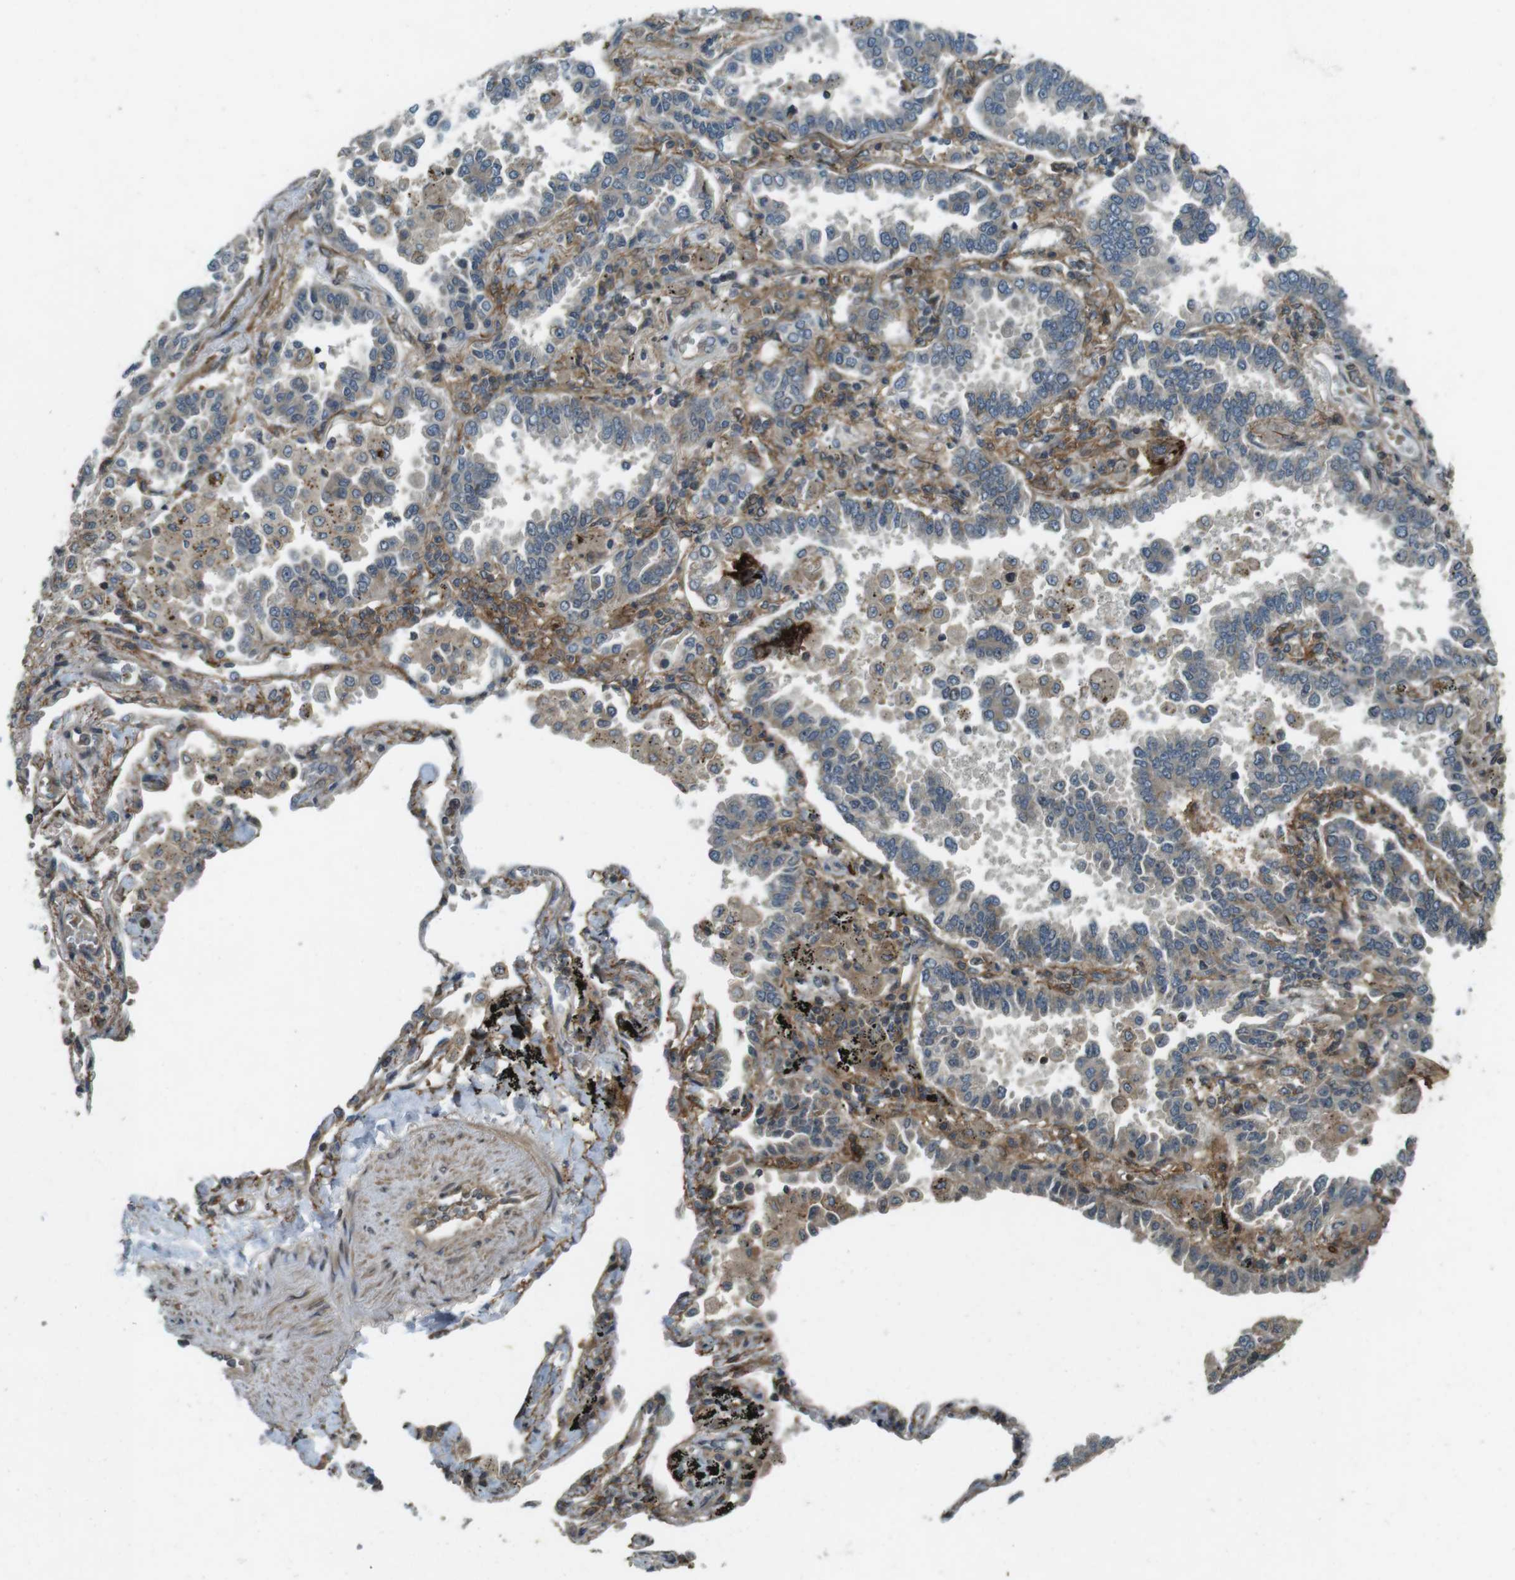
{"staining": {"intensity": "weak", "quantity": "25%-75%", "location": "cytoplasmic/membranous"}, "tissue": "lung cancer", "cell_type": "Tumor cells", "image_type": "cancer", "snomed": [{"axis": "morphology", "description": "Normal tissue, NOS"}, {"axis": "morphology", "description": "Adenocarcinoma, NOS"}, {"axis": "topography", "description": "Lung"}], "caption": "DAB (3,3'-diaminobenzidine) immunohistochemical staining of human lung cancer exhibits weak cytoplasmic/membranous protein staining in approximately 25%-75% of tumor cells. (DAB (3,3'-diaminobenzidine) IHC, brown staining for protein, blue staining for nuclei).", "gene": "ZYX", "patient": {"sex": "male", "age": 59}}